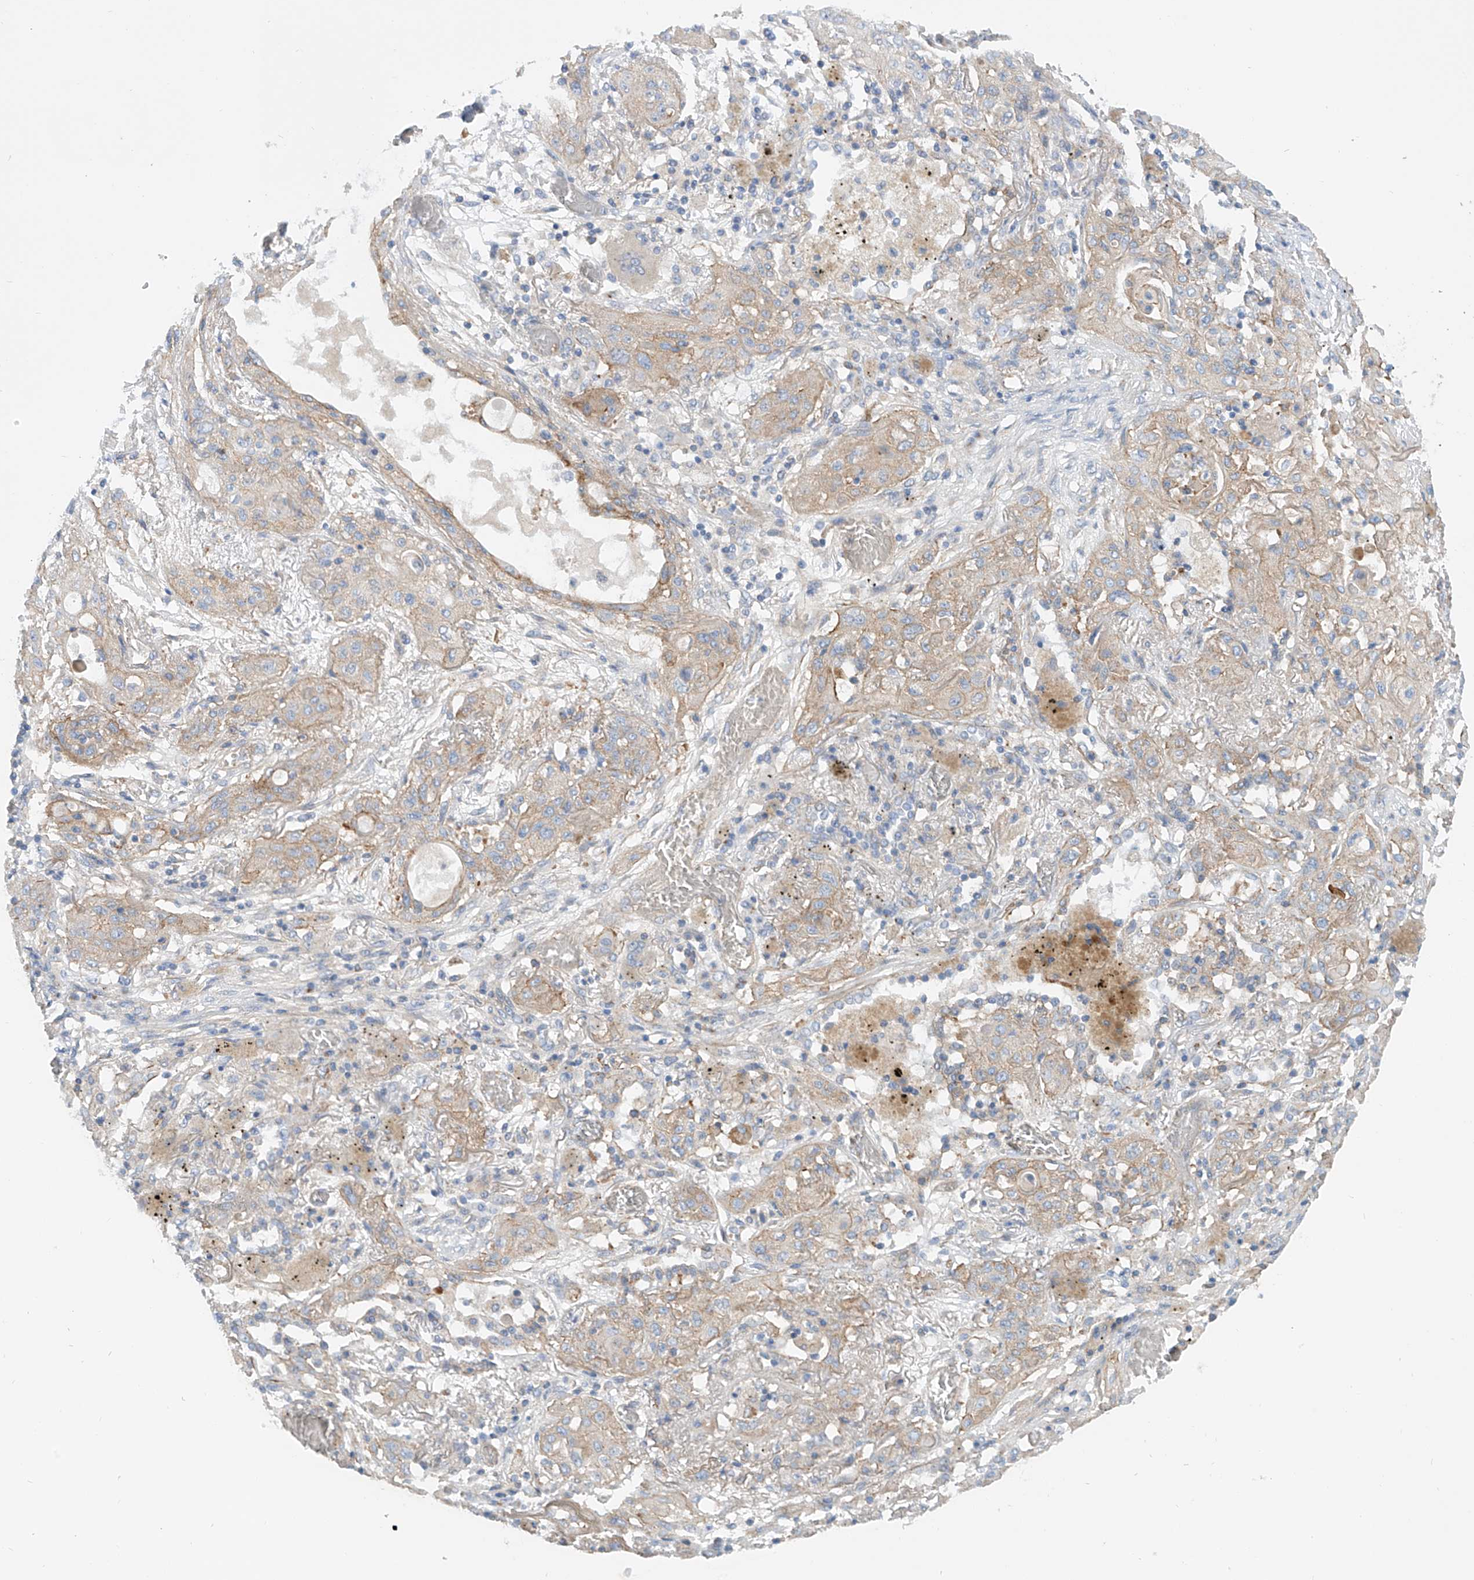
{"staining": {"intensity": "weak", "quantity": "25%-75%", "location": "cytoplasmic/membranous"}, "tissue": "lung cancer", "cell_type": "Tumor cells", "image_type": "cancer", "snomed": [{"axis": "morphology", "description": "Squamous cell carcinoma, NOS"}, {"axis": "topography", "description": "Lung"}], "caption": "This is an image of immunohistochemistry (IHC) staining of lung squamous cell carcinoma, which shows weak staining in the cytoplasmic/membranous of tumor cells.", "gene": "TMEM209", "patient": {"sex": "female", "age": 47}}